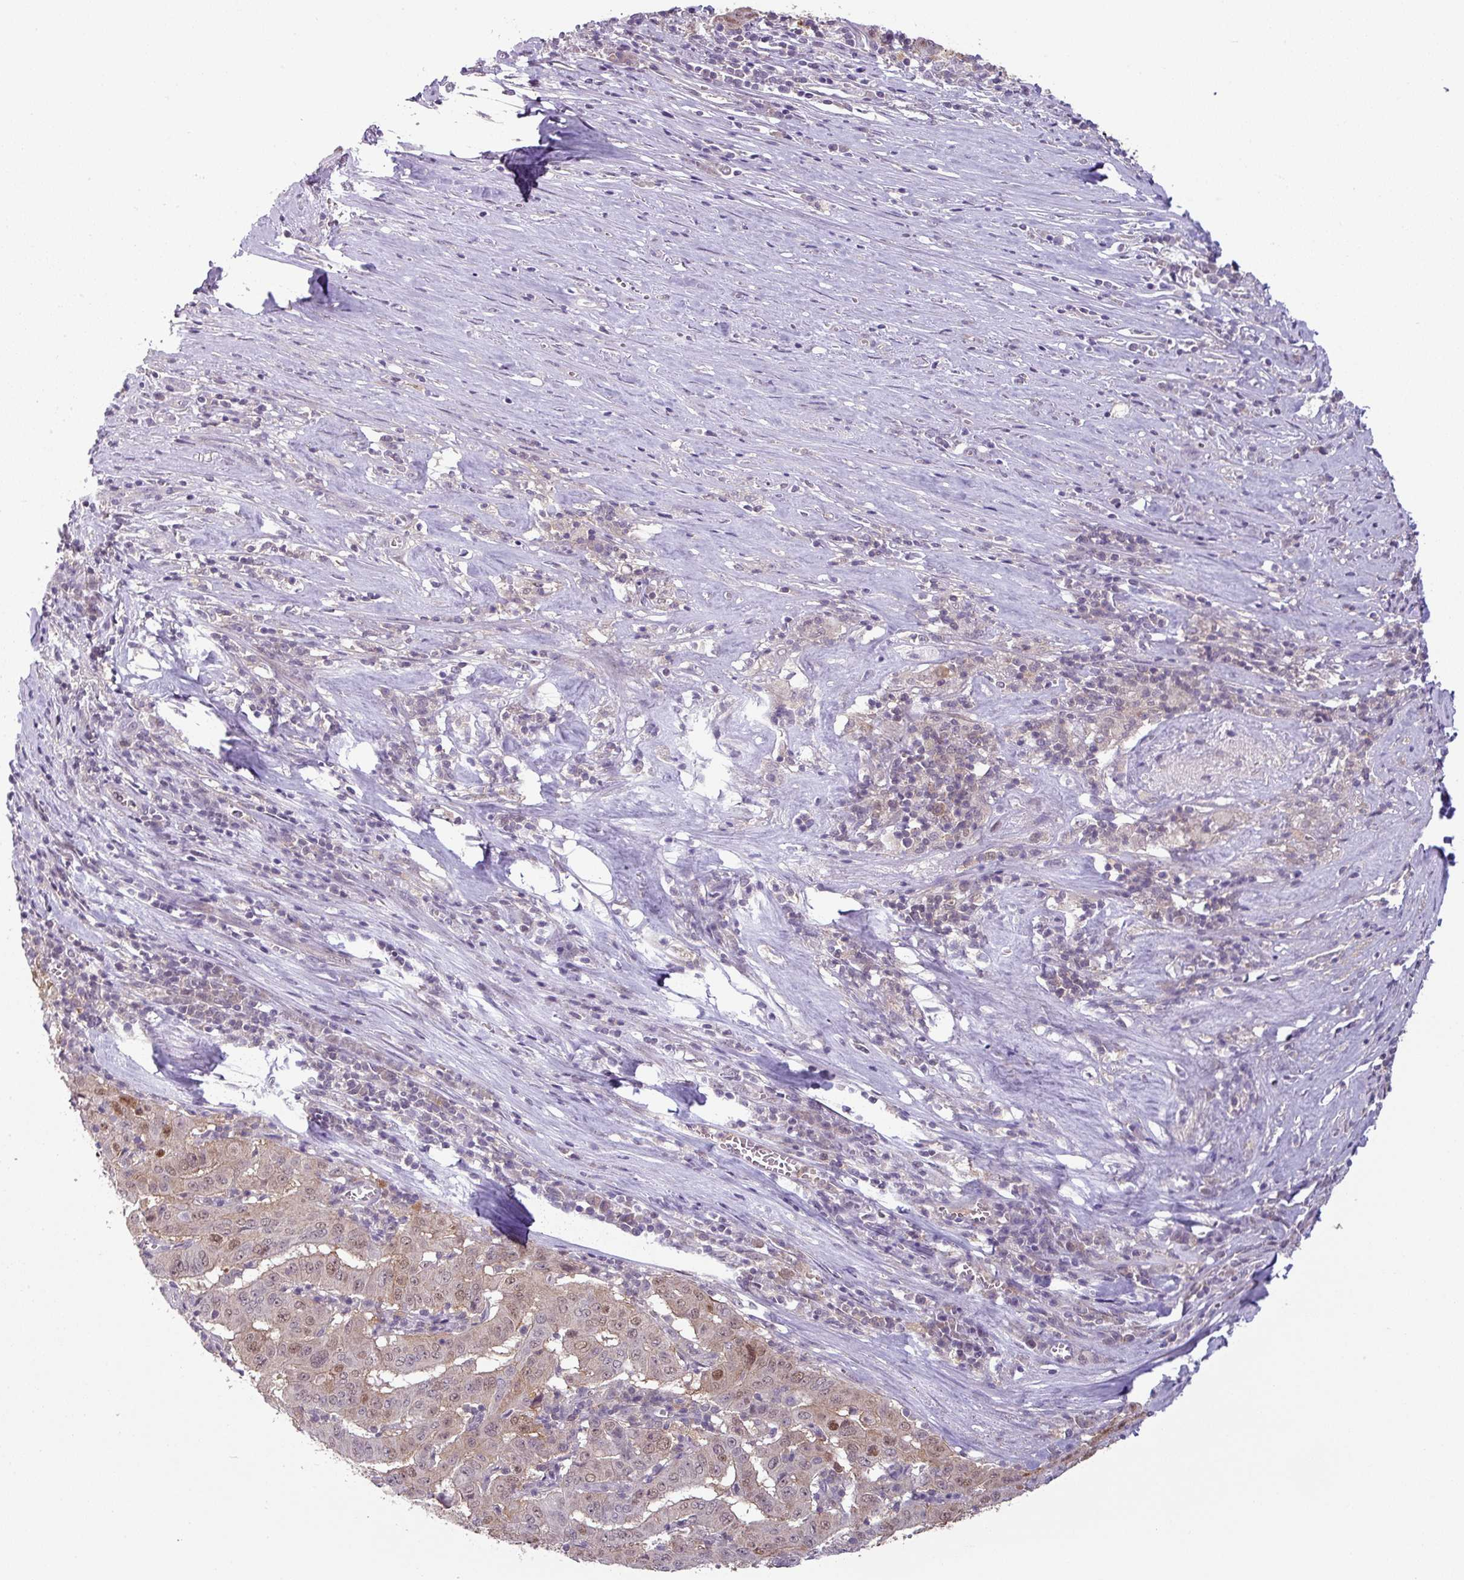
{"staining": {"intensity": "weak", "quantity": ">75%", "location": "nuclear"}, "tissue": "pancreatic cancer", "cell_type": "Tumor cells", "image_type": "cancer", "snomed": [{"axis": "morphology", "description": "Adenocarcinoma, NOS"}, {"axis": "topography", "description": "Pancreas"}], "caption": "Immunohistochemistry micrograph of human pancreatic cancer stained for a protein (brown), which shows low levels of weak nuclear positivity in about >75% of tumor cells.", "gene": "TTLL12", "patient": {"sex": "male", "age": 63}}